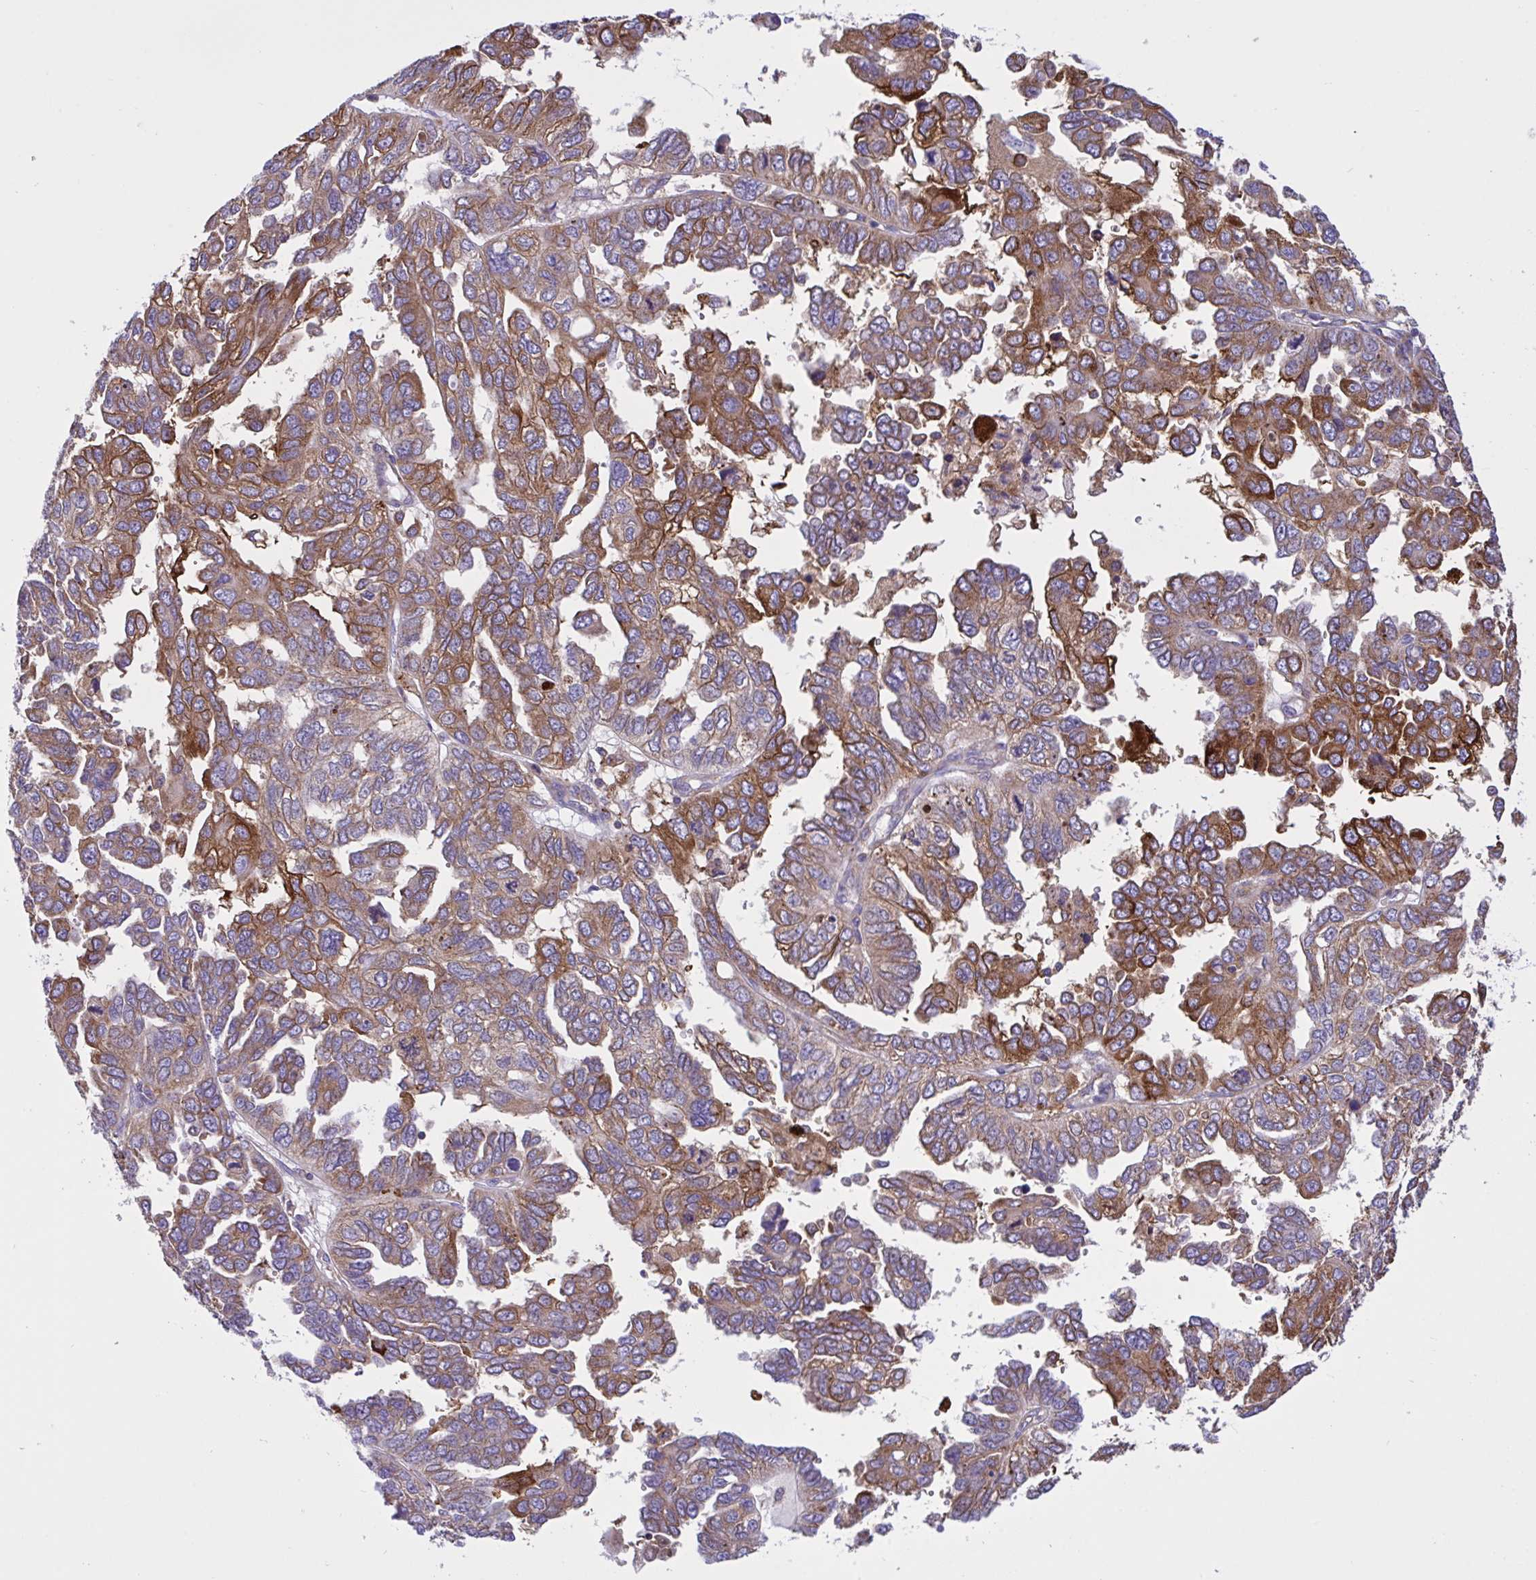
{"staining": {"intensity": "strong", "quantity": ">75%", "location": "cytoplasmic/membranous"}, "tissue": "ovarian cancer", "cell_type": "Tumor cells", "image_type": "cancer", "snomed": [{"axis": "morphology", "description": "Cystadenocarcinoma, serous, NOS"}, {"axis": "topography", "description": "Ovary"}], "caption": "Immunohistochemistry (DAB (3,3'-diaminobenzidine)) staining of human ovarian cancer shows strong cytoplasmic/membranous protein staining in about >75% of tumor cells. The staining was performed using DAB, with brown indicating positive protein expression. Nuclei are stained blue with hematoxylin.", "gene": "OR51M1", "patient": {"sex": "female", "age": 53}}